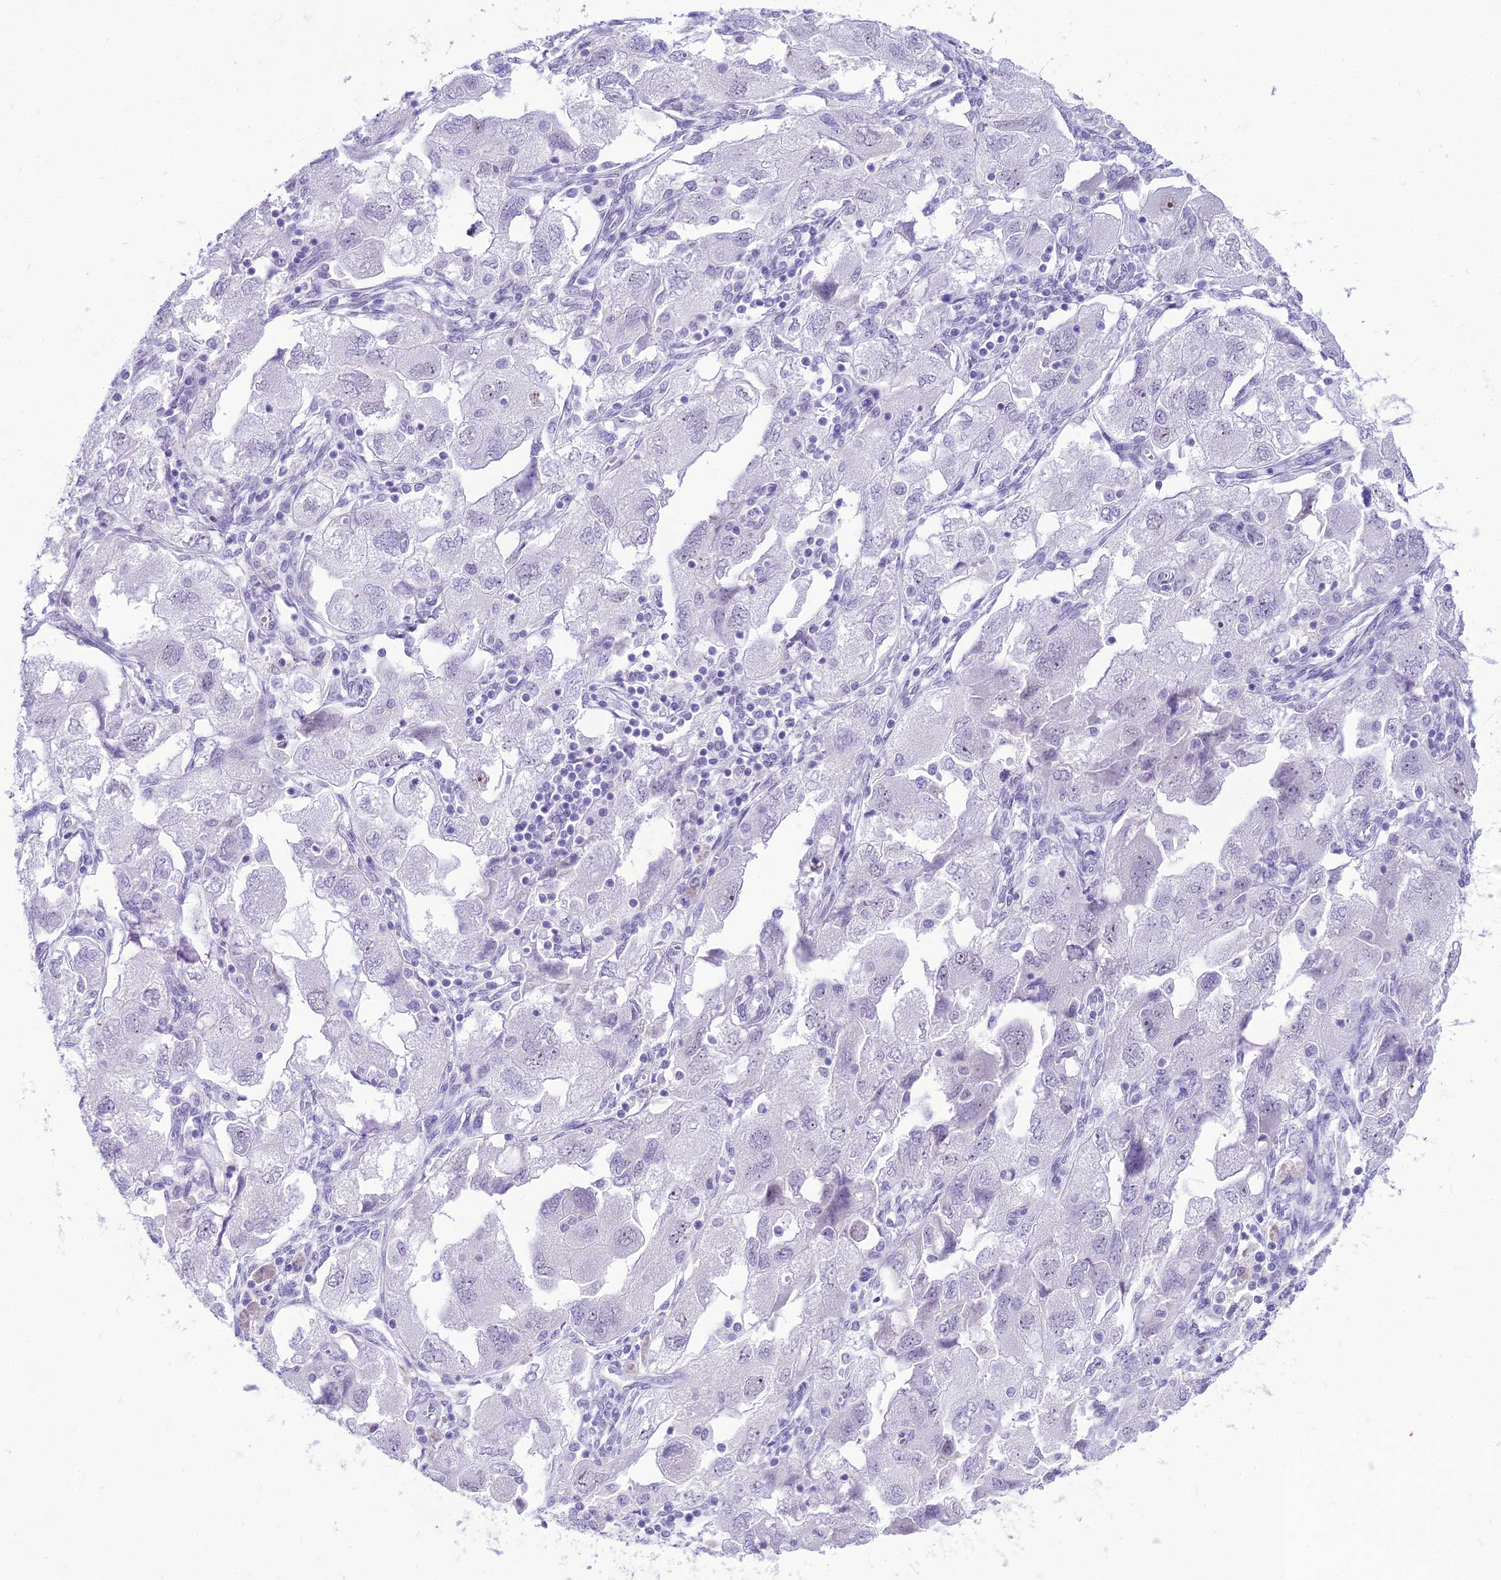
{"staining": {"intensity": "negative", "quantity": "none", "location": "none"}, "tissue": "ovarian cancer", "cell_type": "Tumor cells", "image_type": "cancer", "snomed": [{"axis": "morphology", "description": "Carcinoma, NOS"}, {"axis": "morphology", "description": "Cystadenocarcinoma, serous, NOS"}, {"axis": "topography", "description": "Ovary"}], "caption": "Immunohistochemistry (IHC) of human ovarian cancer (carcinoma) shows no expression in tumor cells.", "gene": "DHX40", "patient": {"sex": "female", "age": 69}}